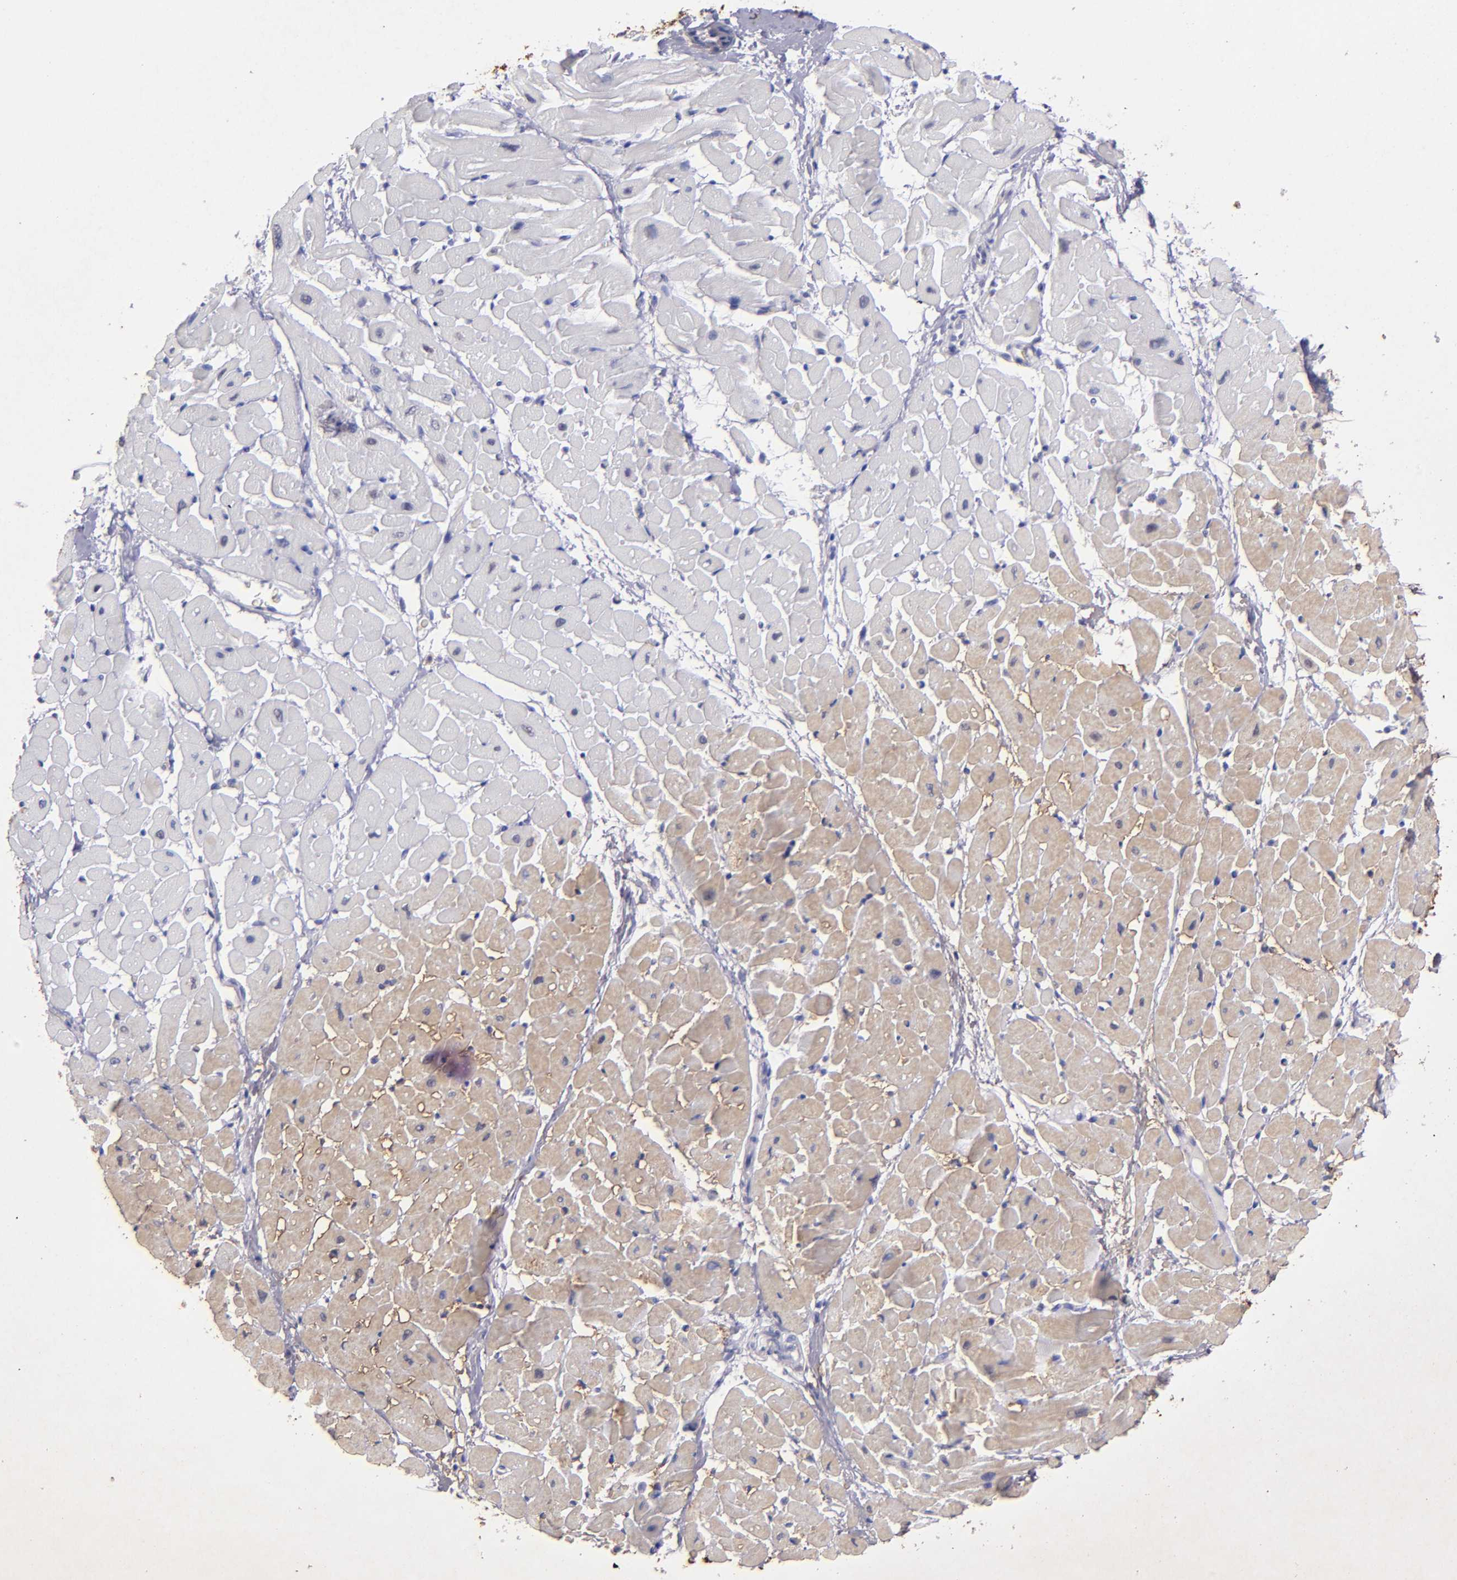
{"staining": {"intensity": "negative", "quantity": "none", "location": "none"}, "tissue": "heart muscle", "cell_type": "Cardiomyocytes", "image_type": "normal", "snomed": [{"axis": "morphology", "description": "Normal tissue, NOS"}, {"axis": "topography", "description": "Heart"}], "caption": "Immunohistochemistry of normal heart muscle reveals no staining in cardiomyocytes.", "gene": "TG", "patient": {"sex": "male", "age": 45}}